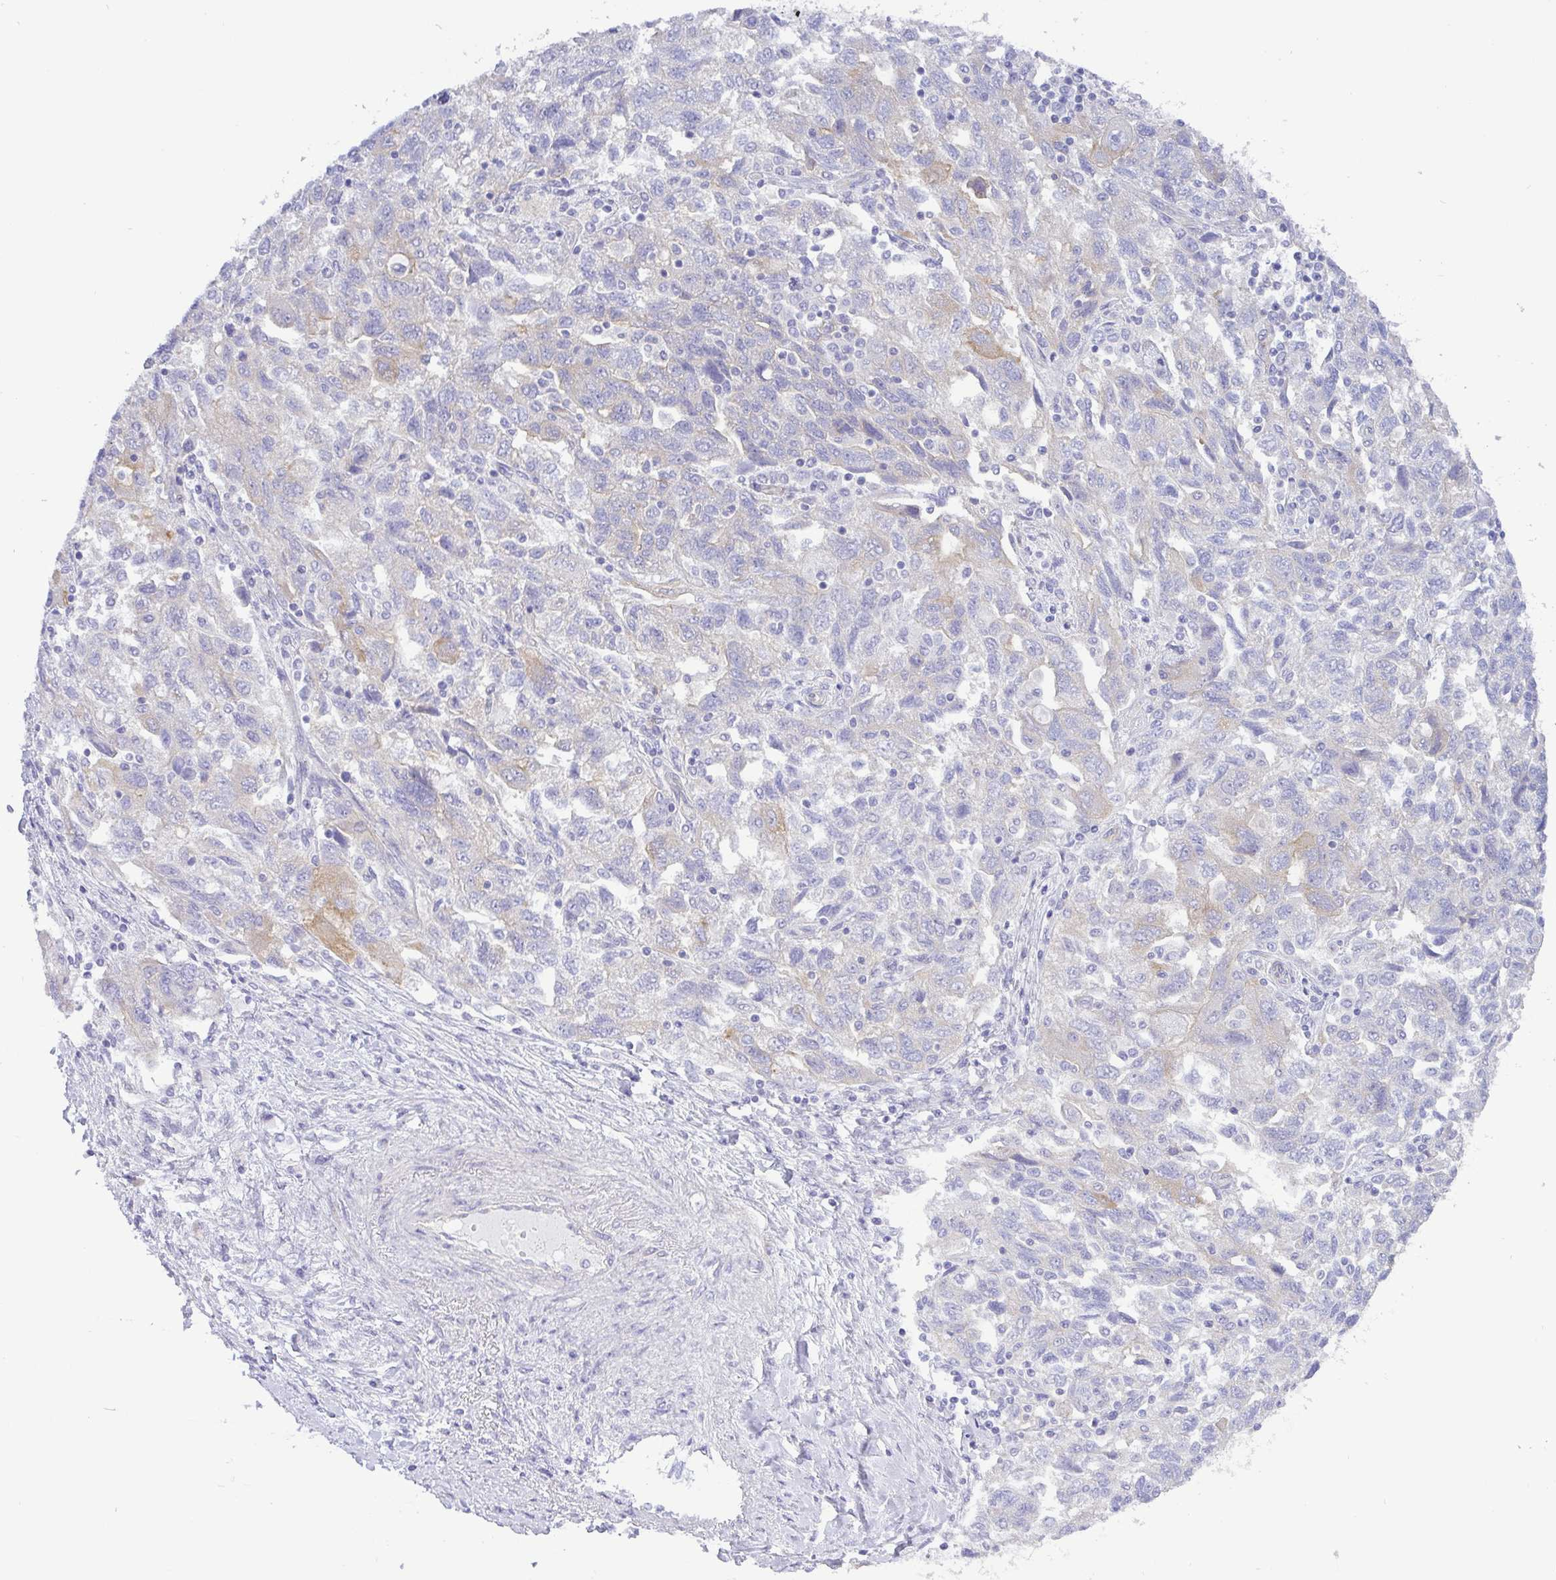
{"staining": {"intensity": "moderate", "quantity": "<25%", "location": "cytoplasmic/membranous"}, "tissue": "ovarian cancer", "cell_type": "Tumor cells", "image_type": "cancer", "snomed": [{"axis": "morphology", "description": "Carcinoma, NOS"}, {"axis": "morphology", "description": "Cystadenocarcinoma, serous, NOS"}, {"axis": "topography", "description": "Ovary"}], "caption": "Moderate cytoplasmic/membranous staining for a protein is present in about <25% of tumor cells of carcinoma (ovarian) using IHC.", "gene": "FAM177A1", "patient": {"sex": "female", "age": 69}}